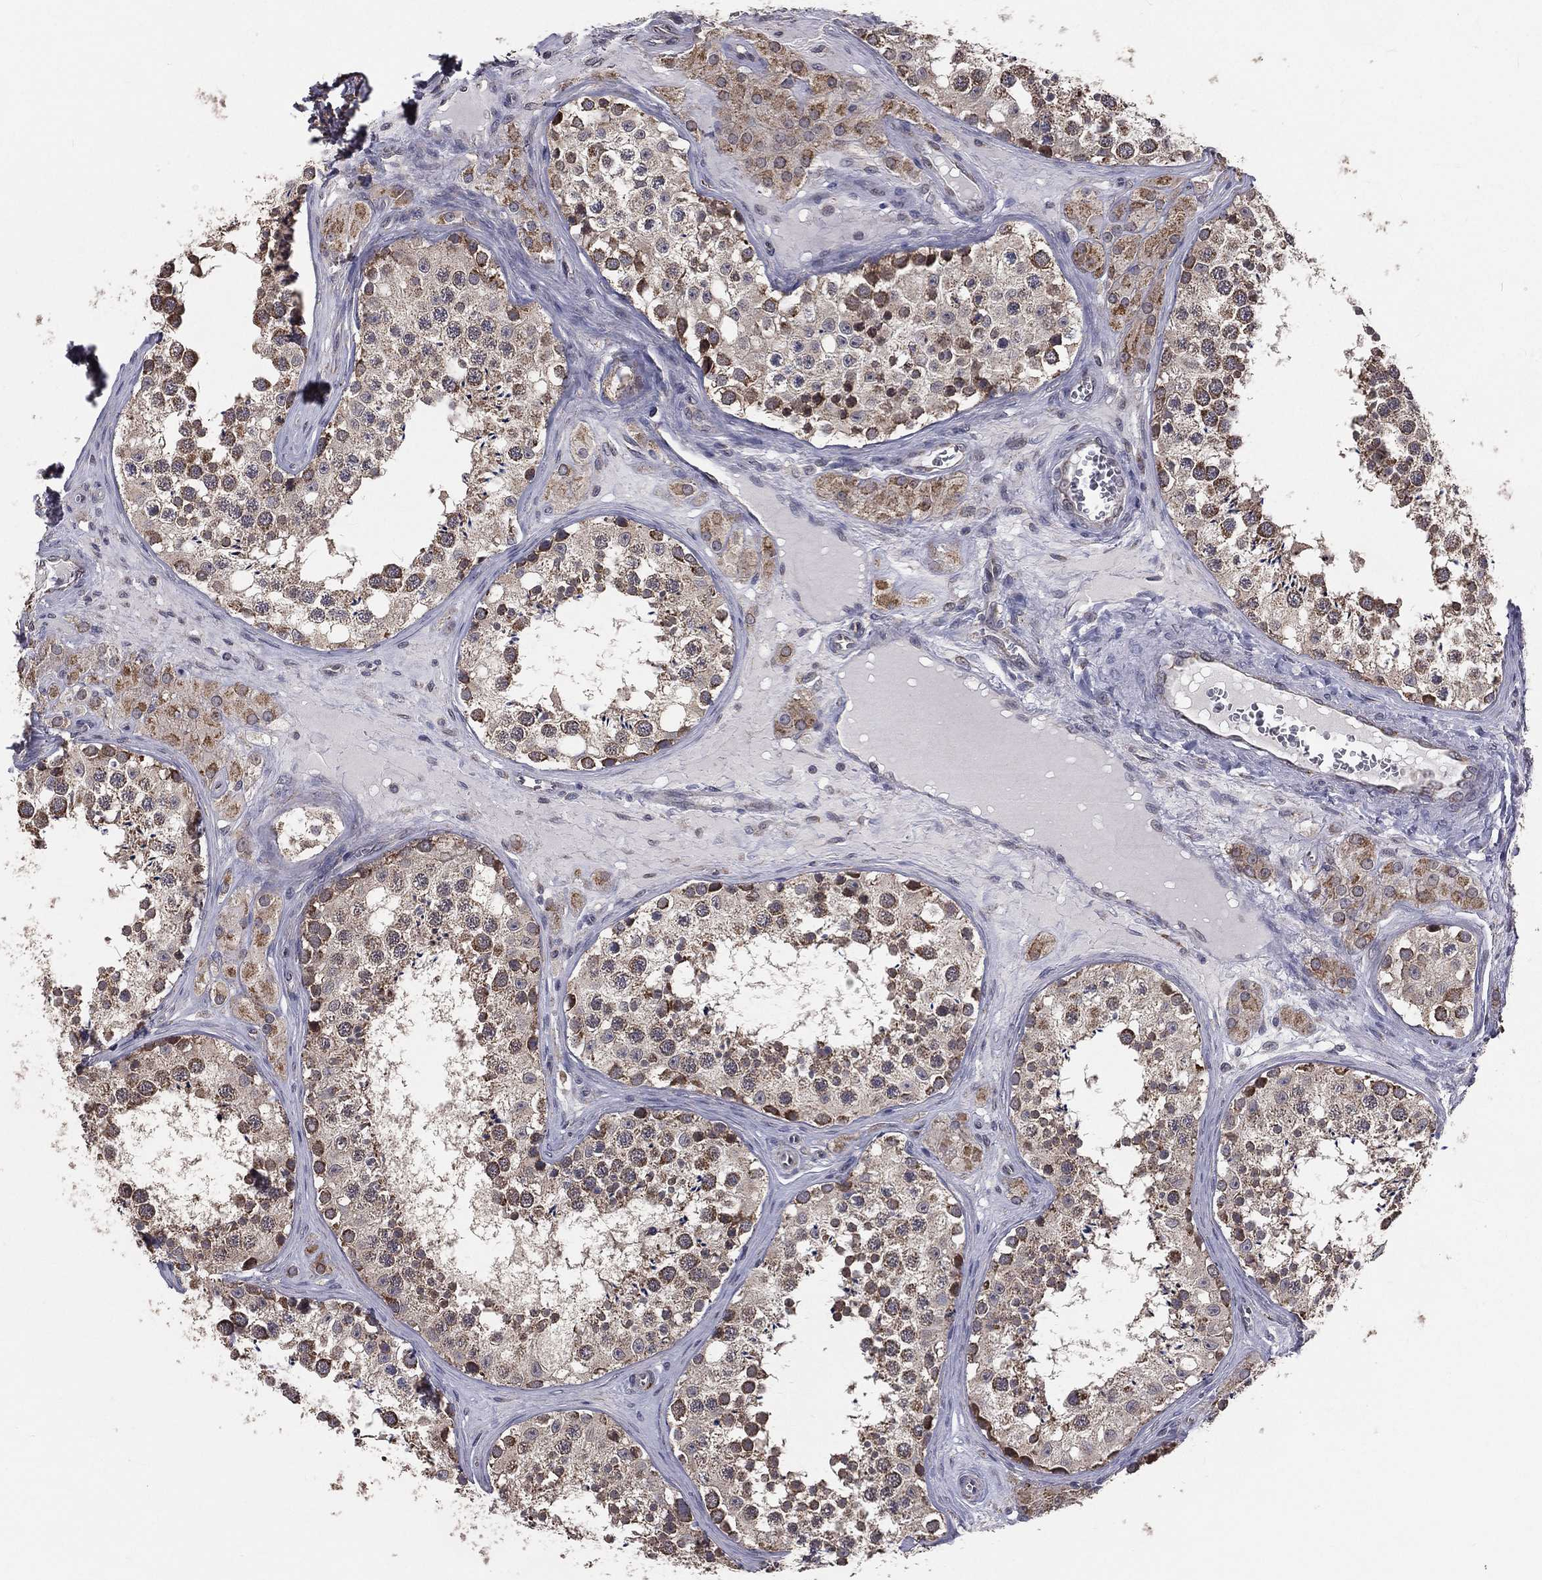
{"staining": {"intensity": "strong", "quantity": "<25%", "location": "cytoplasmic/membranous"}, "tissue": "testis", "cell_type": "Cells in seminiferous ducts", "image_type": "normal", "snomed": [{"axis": "morphology", "description": "Normal tissue, NOS"}, {"axis": "topography", "description": "Testis"}], "caption": "IHC staining of unremarkable testis, which exhibits medium levels of strong cytoplasmic/membranous positivity in approximately <25% of cells in seminiferous ducts indicating strong cytoplasmic/membranous protein expression. The staining was performed using DAB (brown) for protein detection and nuclei were counterstained in hematoxylin (blue).", "gene": "MRPL46", "patient": {"sex": "male", "age": 31}}